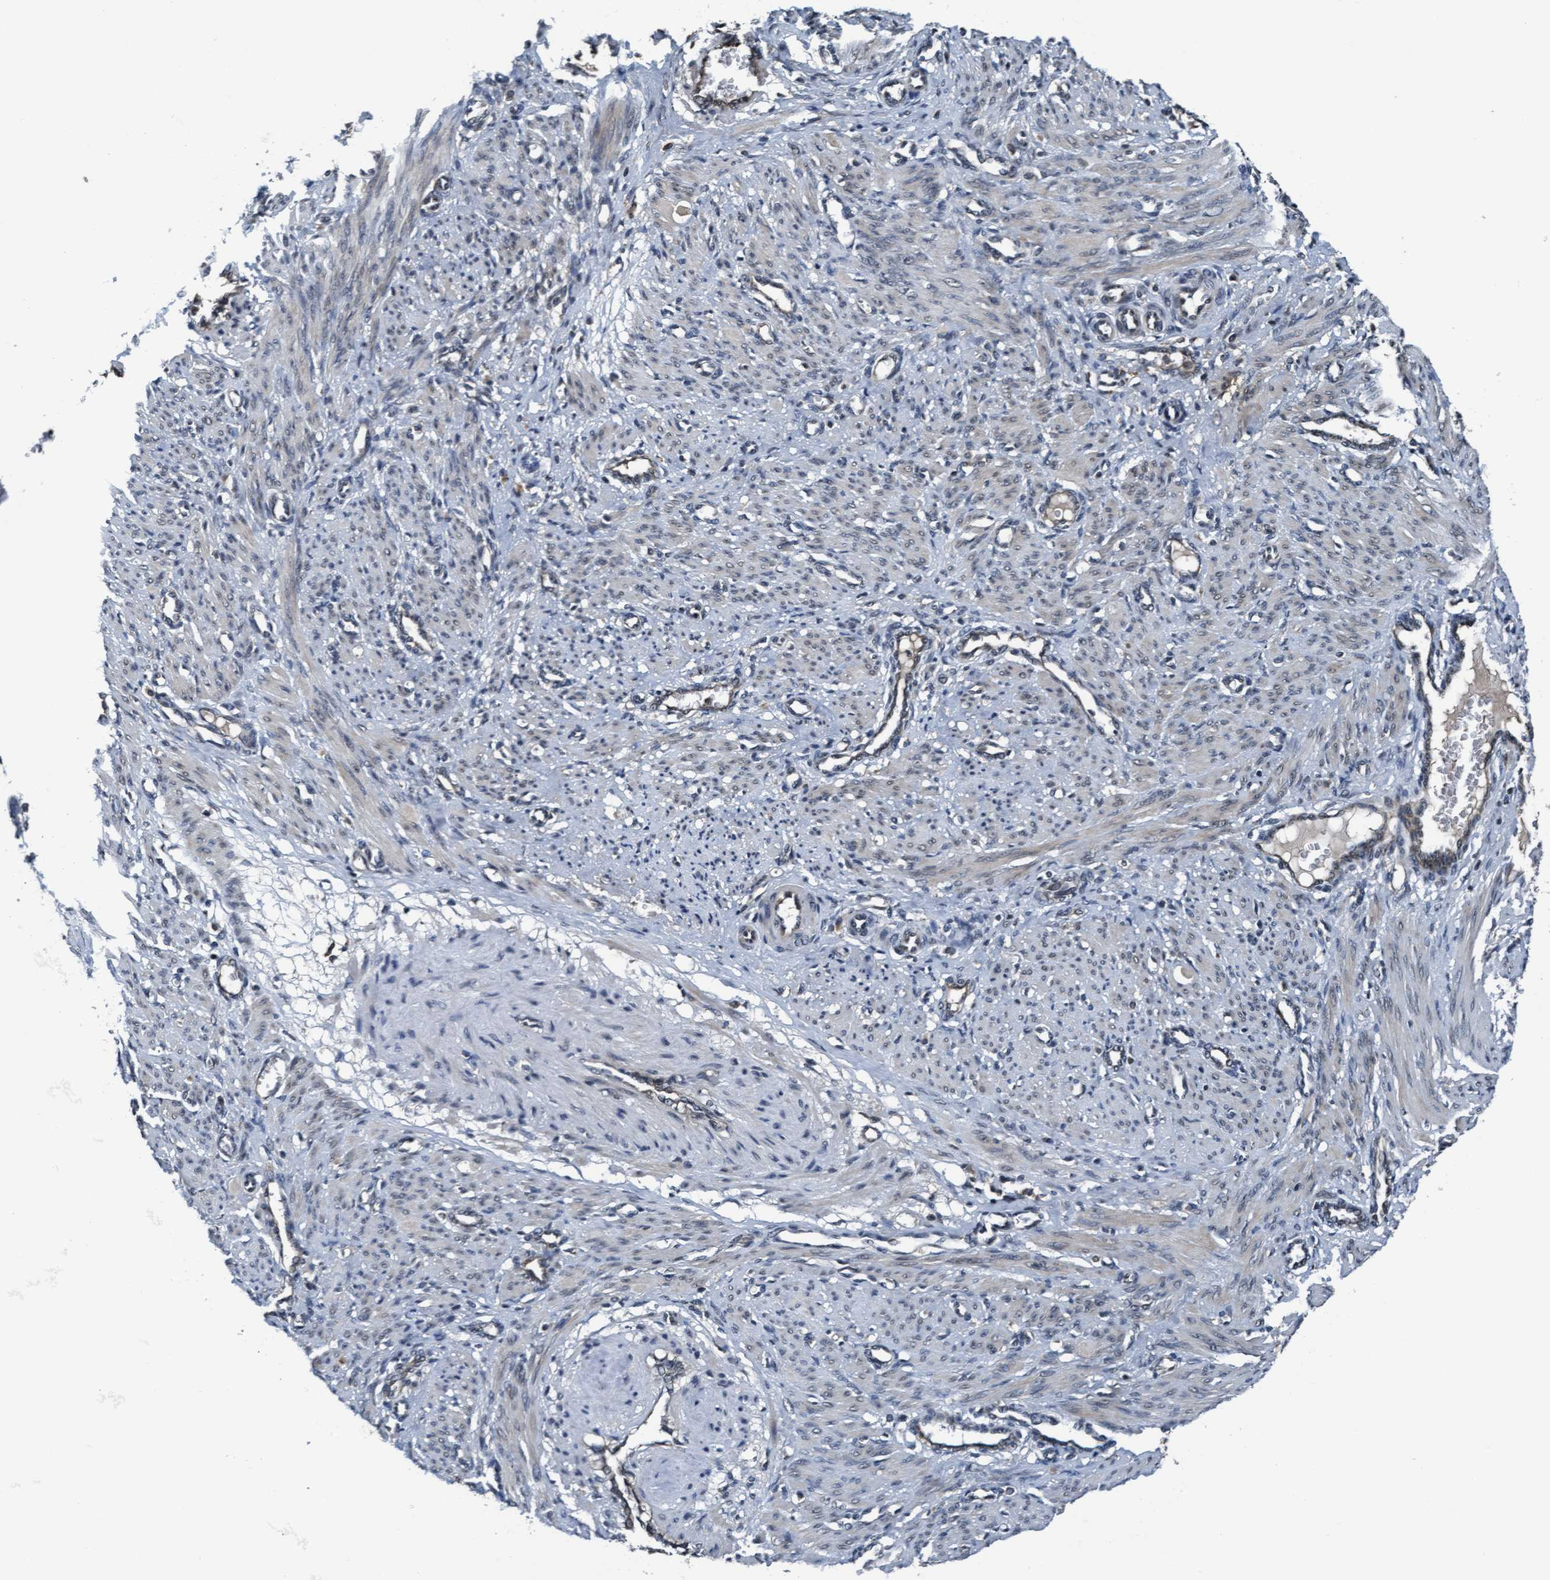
{"staining": {"intensity": "weak", "quantity": "25%-75%", "location": "cytoplasmic/membranous,nuclear"}, "tissue": "smooth muscle", "cell_type": "Smooth muscle cells", "image_type": "normal", "snomed": [{"axis": "morphology", "description": "Normal tissue, NOS"}, {"axis": "topography", "description": "Endometrium"}], "caption": "This is an image of immunohistochemistry (IHC) staining of benign smooth muscle, which shows weak expression in the cytoplasmic/membranous,nuclear of smooth muscle cells.", "gene": "WASF1", "patient": {"sex": "female", "age": 33}}